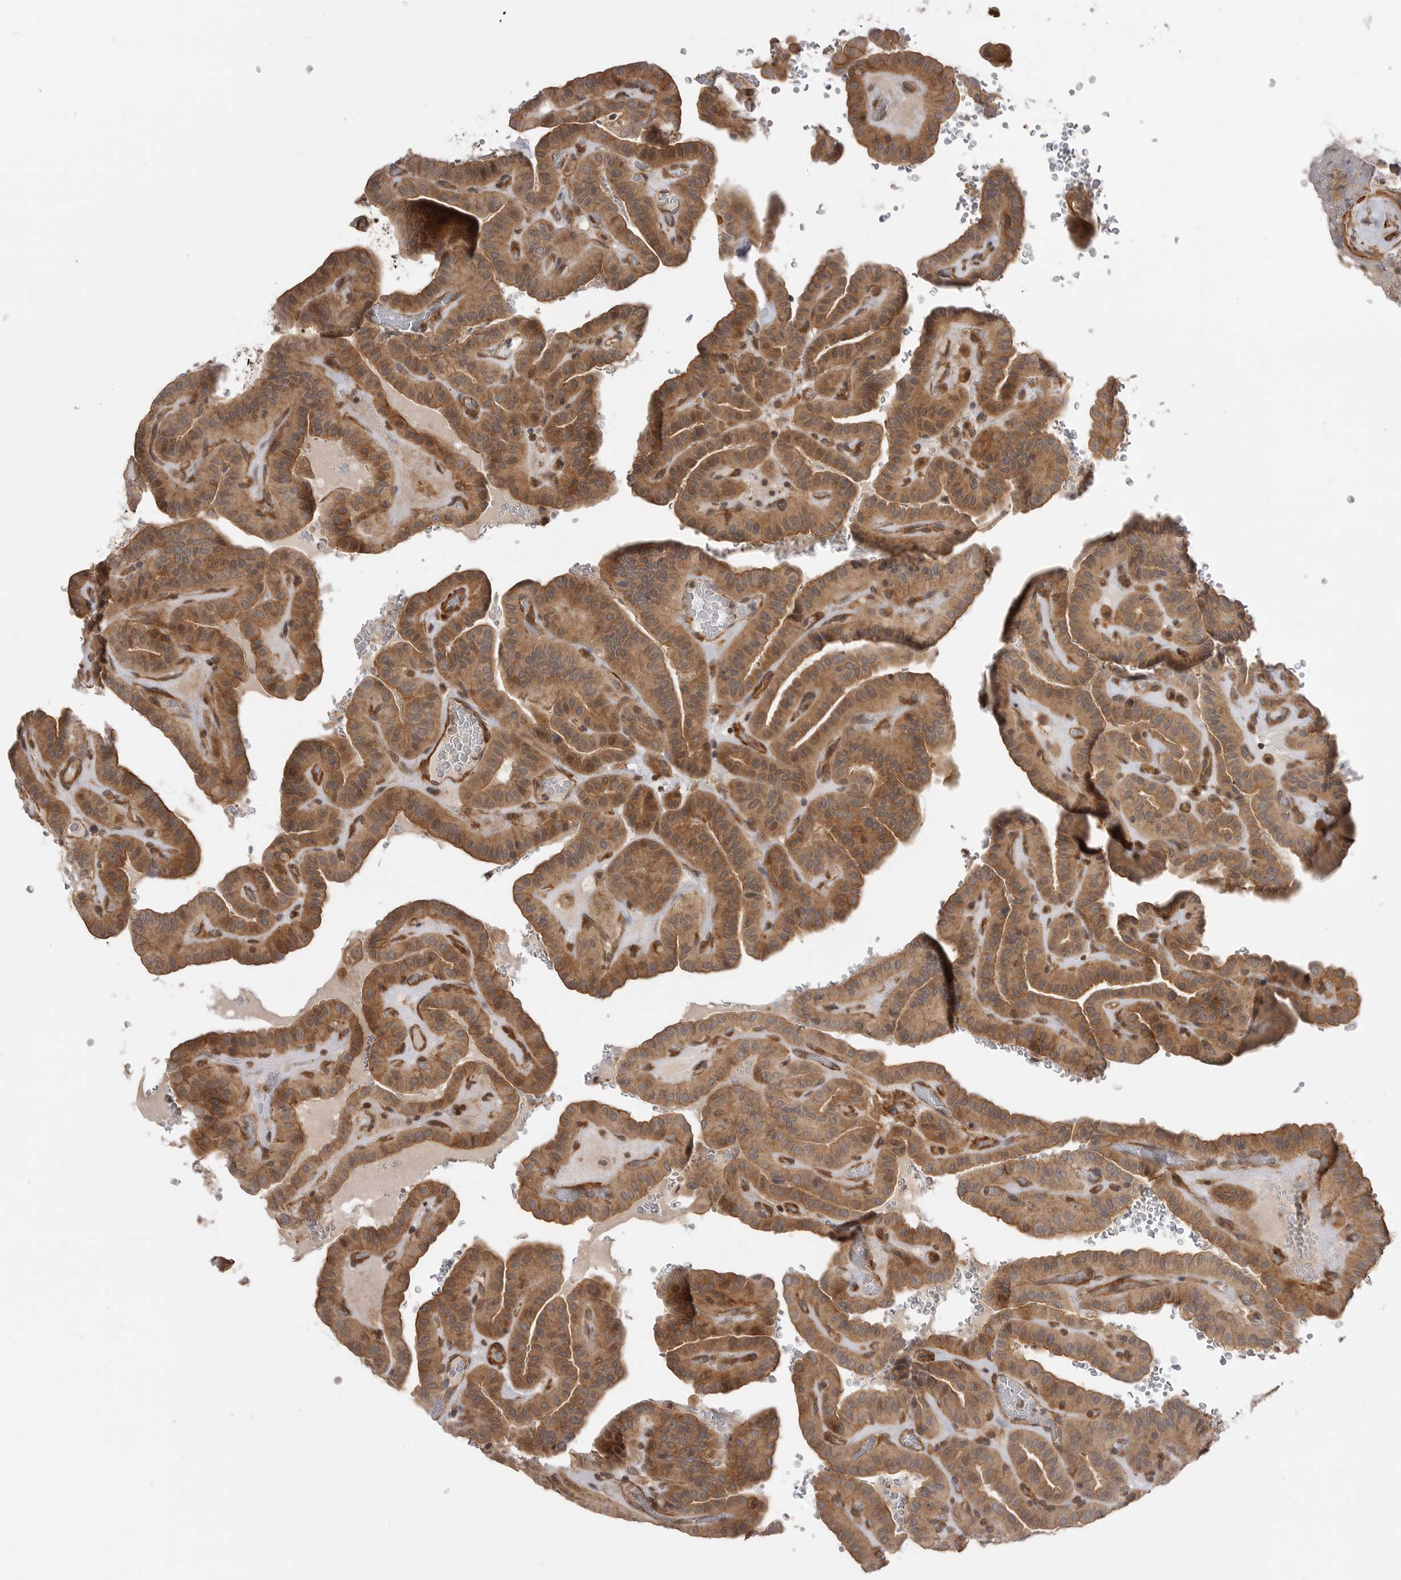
{"staining": {"intensity": "moderate", "quantity": ">75%", "location": "cytoplasmic/membranous"}, "tissue": "thyroid cancer", "cell_type": "Tumor cells", "image_type": "cancer", "snomed": [{"axis": "morphology", "description": "Papillary adenocarcinoma, NOS"}, {"axis": "topography", "description": "Thyroid gland"}], "caption": "A brown stain shows moderate cytoplasmic/membranous positivity of a protein in human papillary adenocarcinoma (thyroid) tumor cells.", "gene": "TRIM56", "patient": {"sex": "male", "age": 77}}